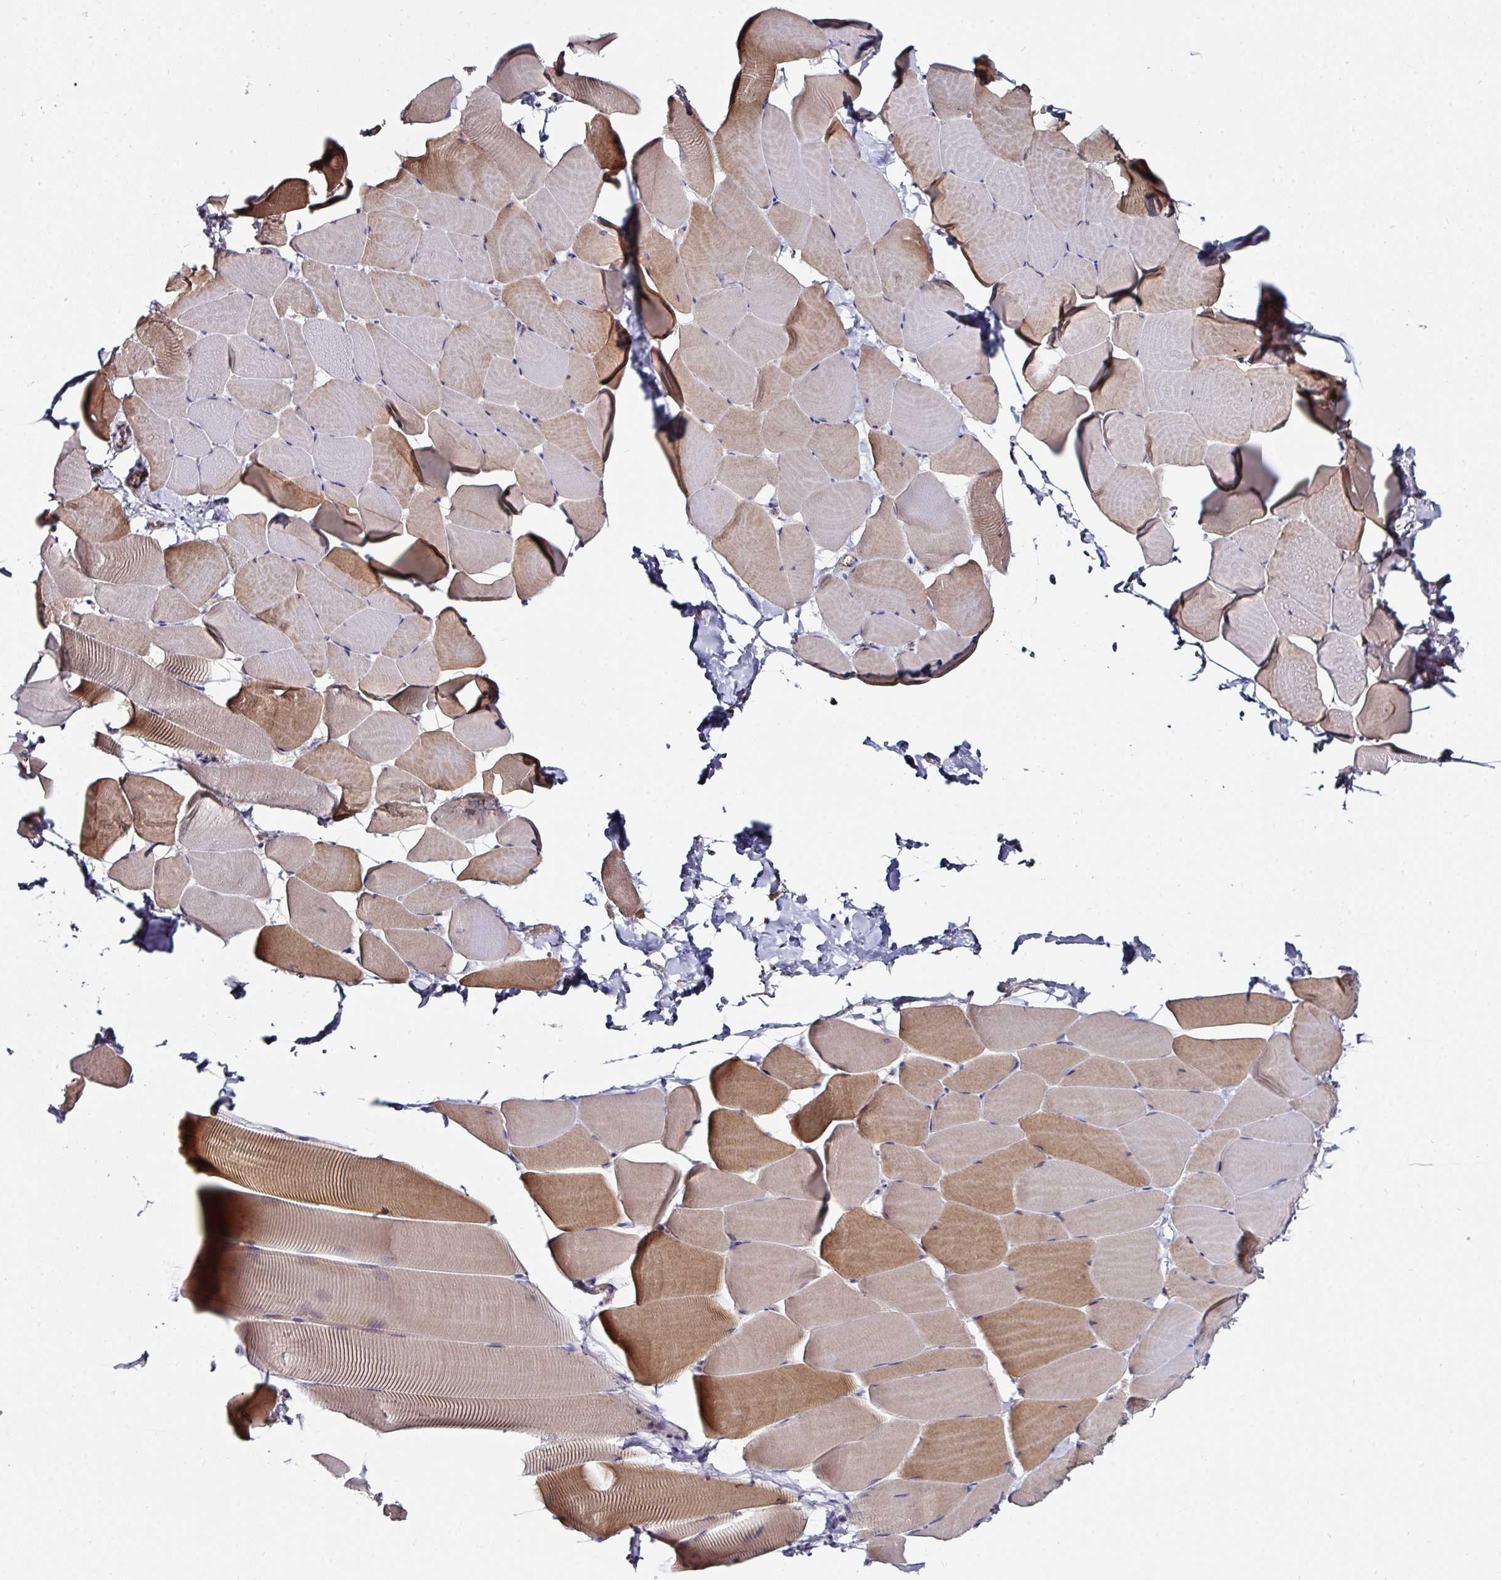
{"staining": {"intensity": "moderate", "quantity": "25%-75%", "location": "cytoplasmic/membranous"}, "tissue": "skeletal muscle", "cell_type": "Myocytes", "image_type": "normal", "snomed": [{"axis": "morphology", "description": "Normal tissue, NOS"}, {"axis": "topography", "description": "Skeletal muscle"}], "caption": "Immunohistochemical staining of normal skeletal muscle exhibits 25%-75% levels of moderate cytoplasmic/membranous protein expression in approximately 25%-75% of myocytes. (Stains: DAB (3,3'-diaminobenzidine) in brown, nuclei in blue, Microscopy: brightfield microscopy at high magnification).", "gene": "CTDSP2", "patient": {"sex": "male", "age": 25}}